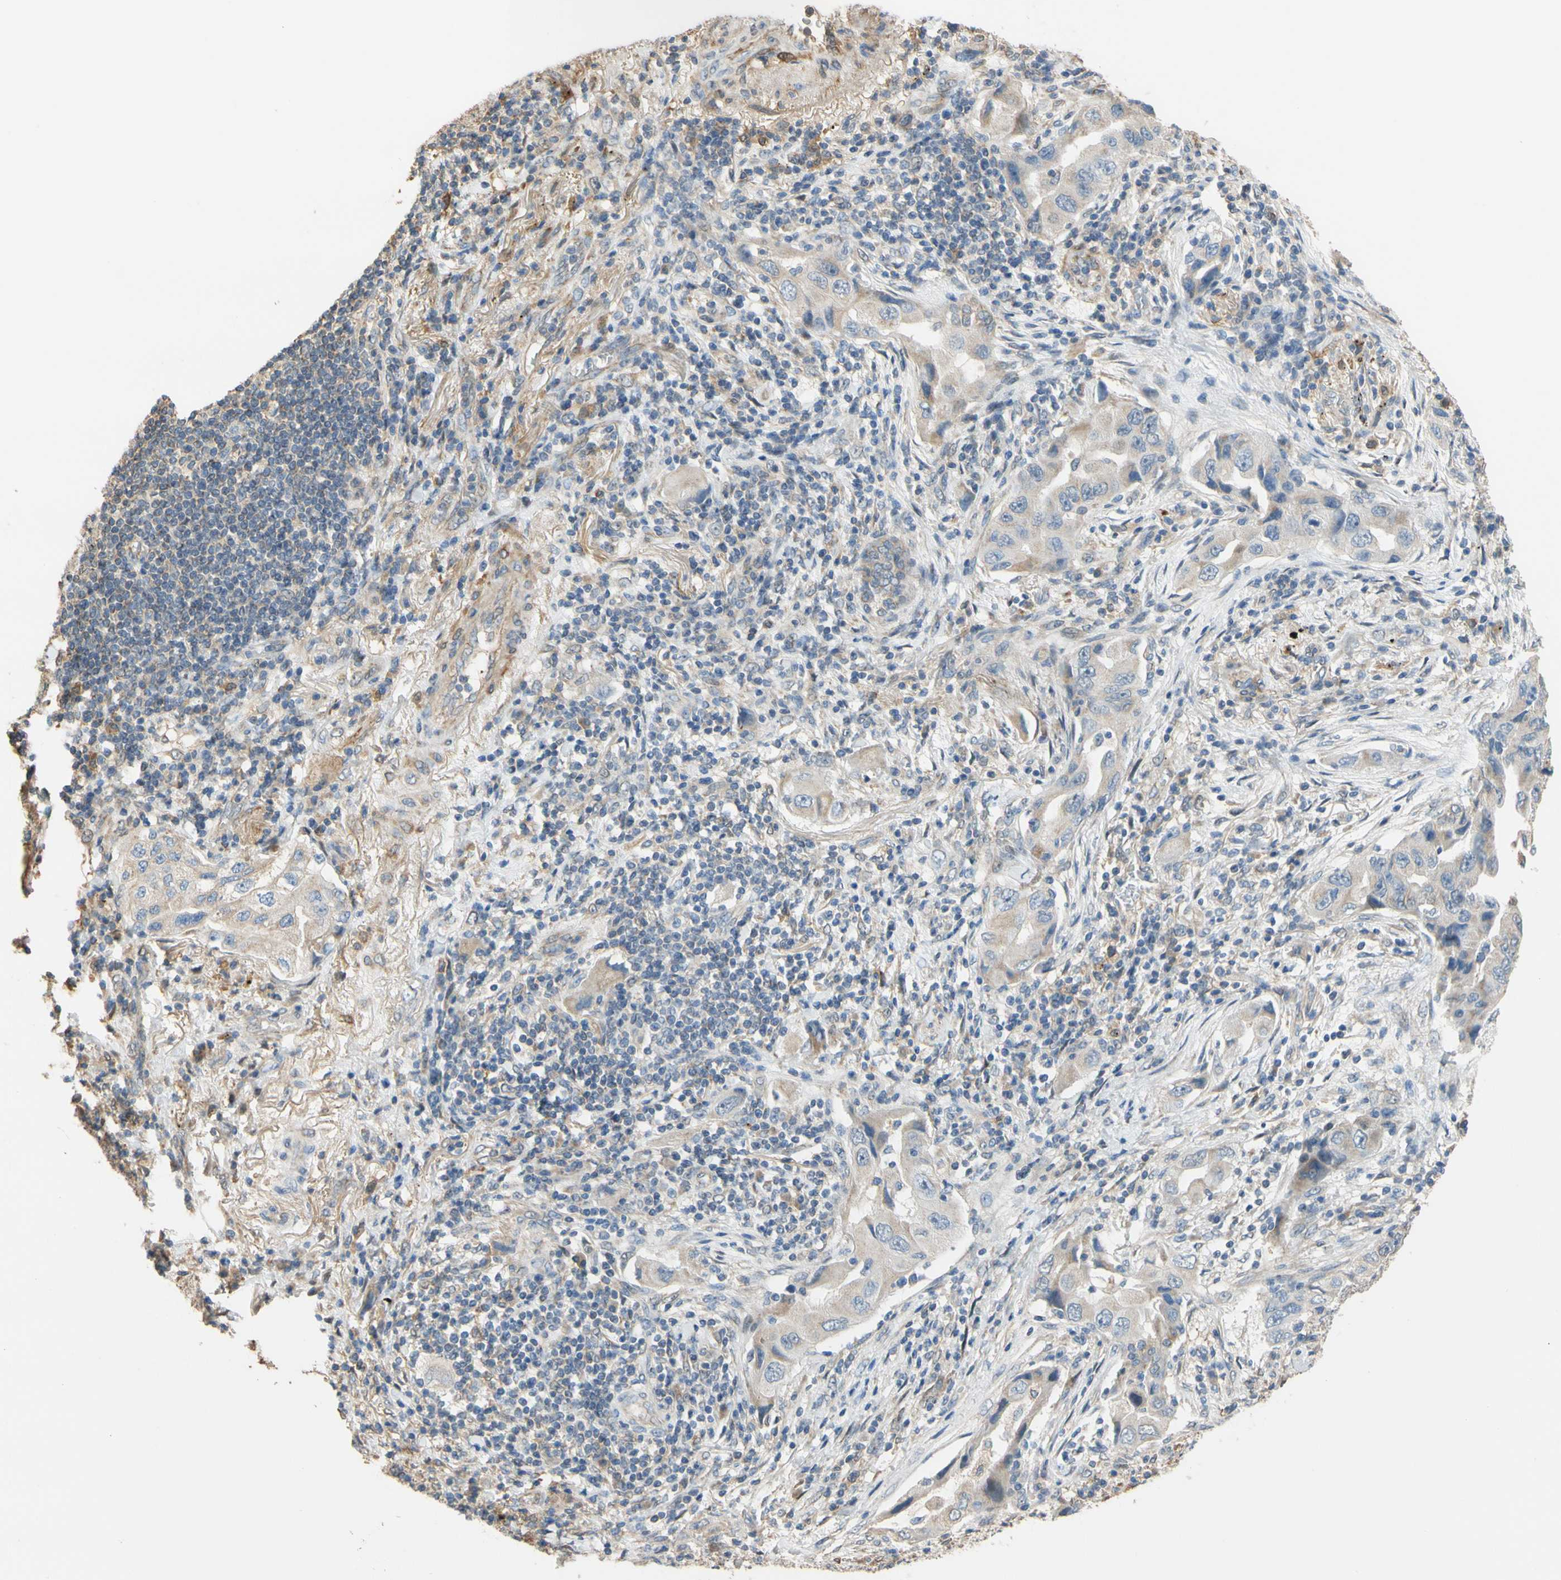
{"staining": {"intensity": "moderate", "quantity": "25%-75%", "location": "cytoplasmic/membranous"}, "tissue": "lung cancer", "cell_type": "Tumor cells", "image_type": "cancer", "snomed": [{"axis": "morphology", "description": "Adenocarcinoma, NOS"}, {"axis": "topography", "description": "Lung"}], "caption": "Tumor cells display moderate cytoplasmic/membranous staining in approximately 25%-75% of cells in lung cancer. The protein is stained brown, and the nuclei are stained in blue (DAB IHC with brightfield microscopy, high magnification).", "gene": "ALDH1A2", "patient": {"sex": "female", "age": 65}}